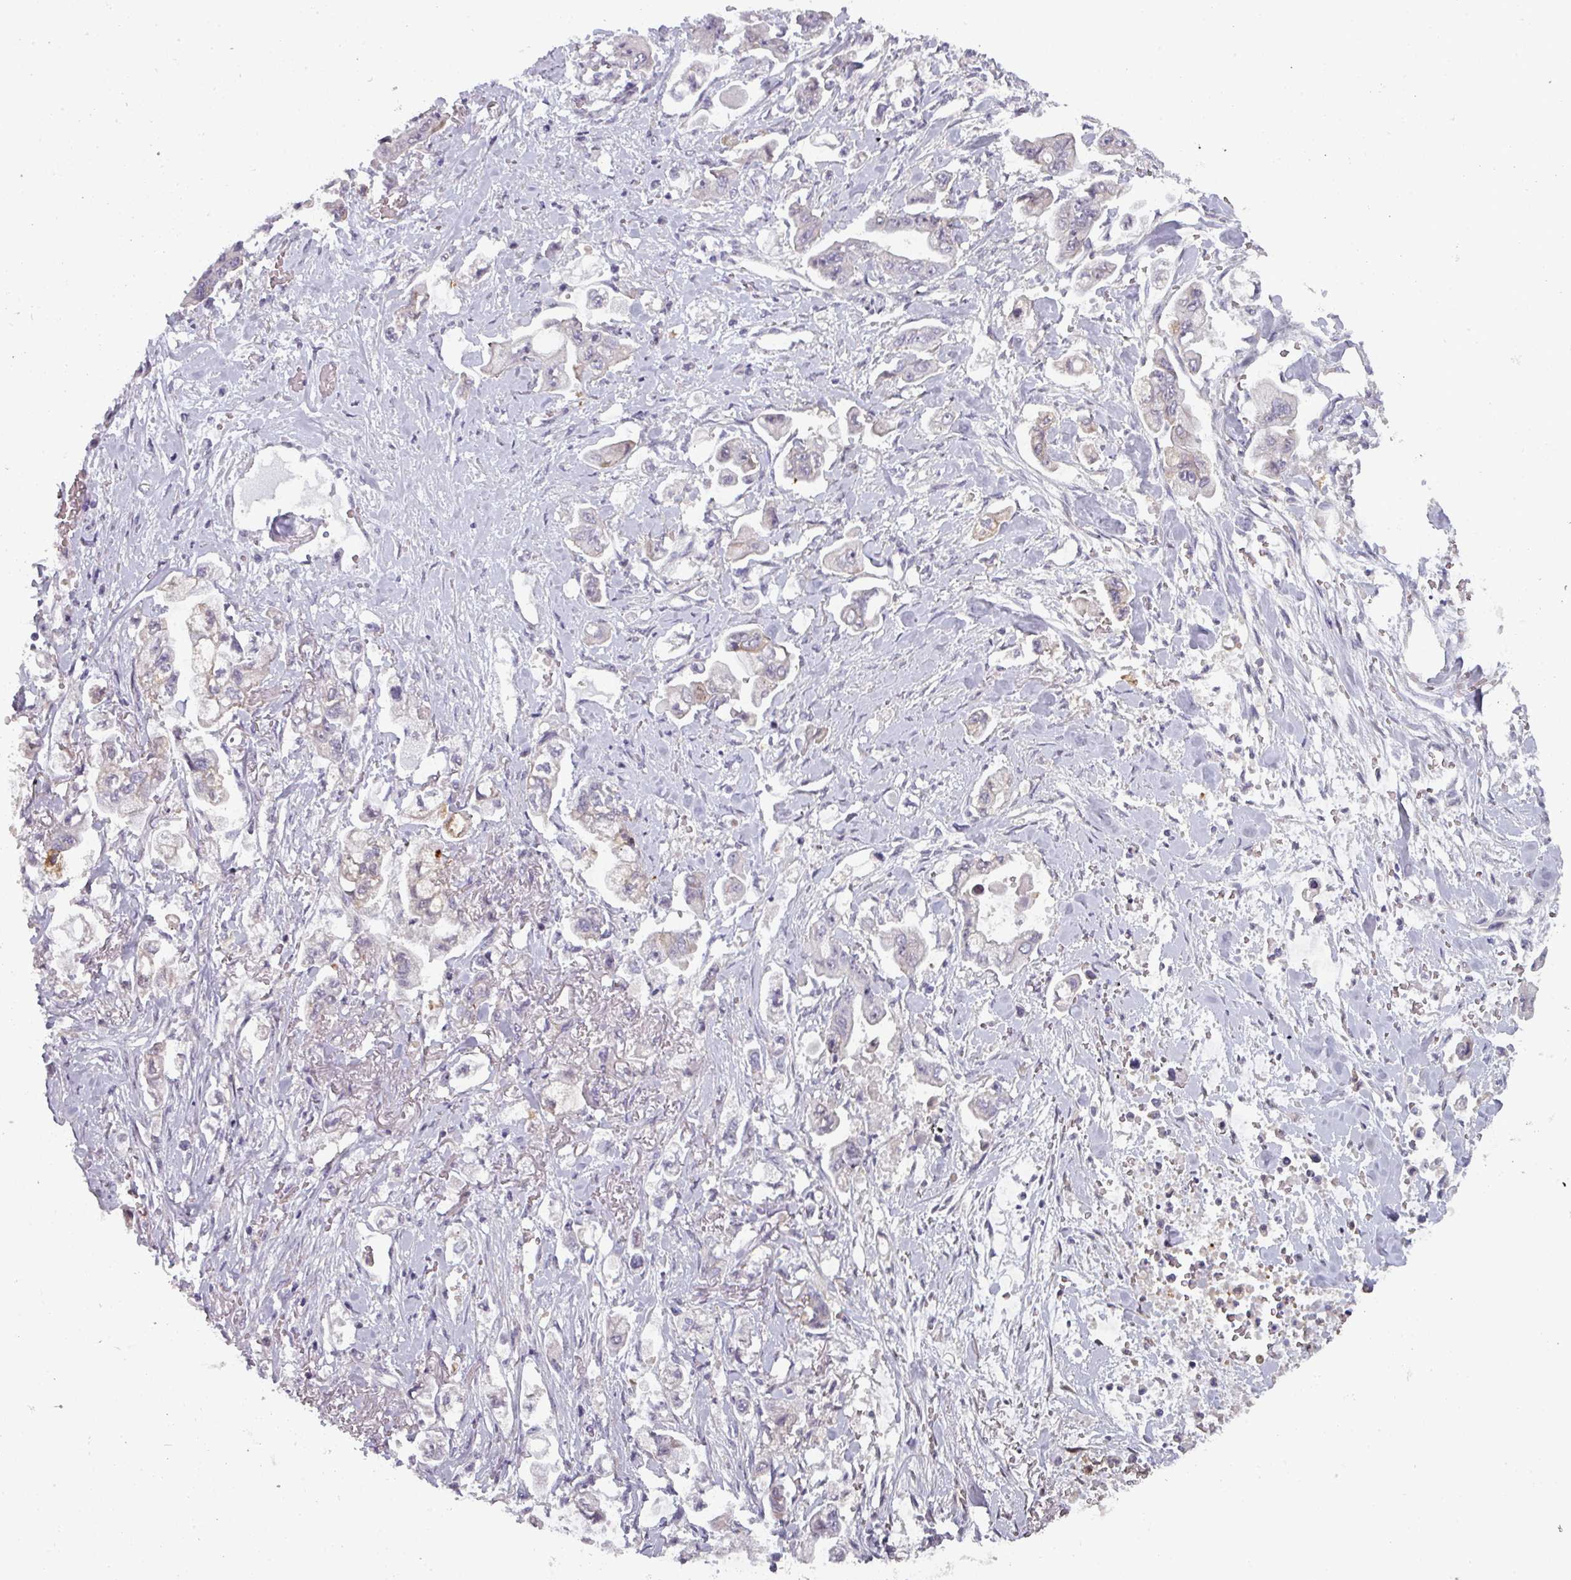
{"staining": {"intensity": "negative", "quantity": "none", "location": "none"}, "tissue": "stomach cancer", "cell_type": "Tumor cells", "image_type": "cancer", "snomed": [{"axis": "morphology", "description": "Adenocarcinoma, NOS"}, {"axis": "topography", "description": "Stomach"}], "caption": "This is an immunohistochemistry (IHC) micrograph of adenocarcinoma (stomach). There is no expression in tumor cells.", "gene": "PRAMEF12", "patient": {"sex": "male", "age": 62}}